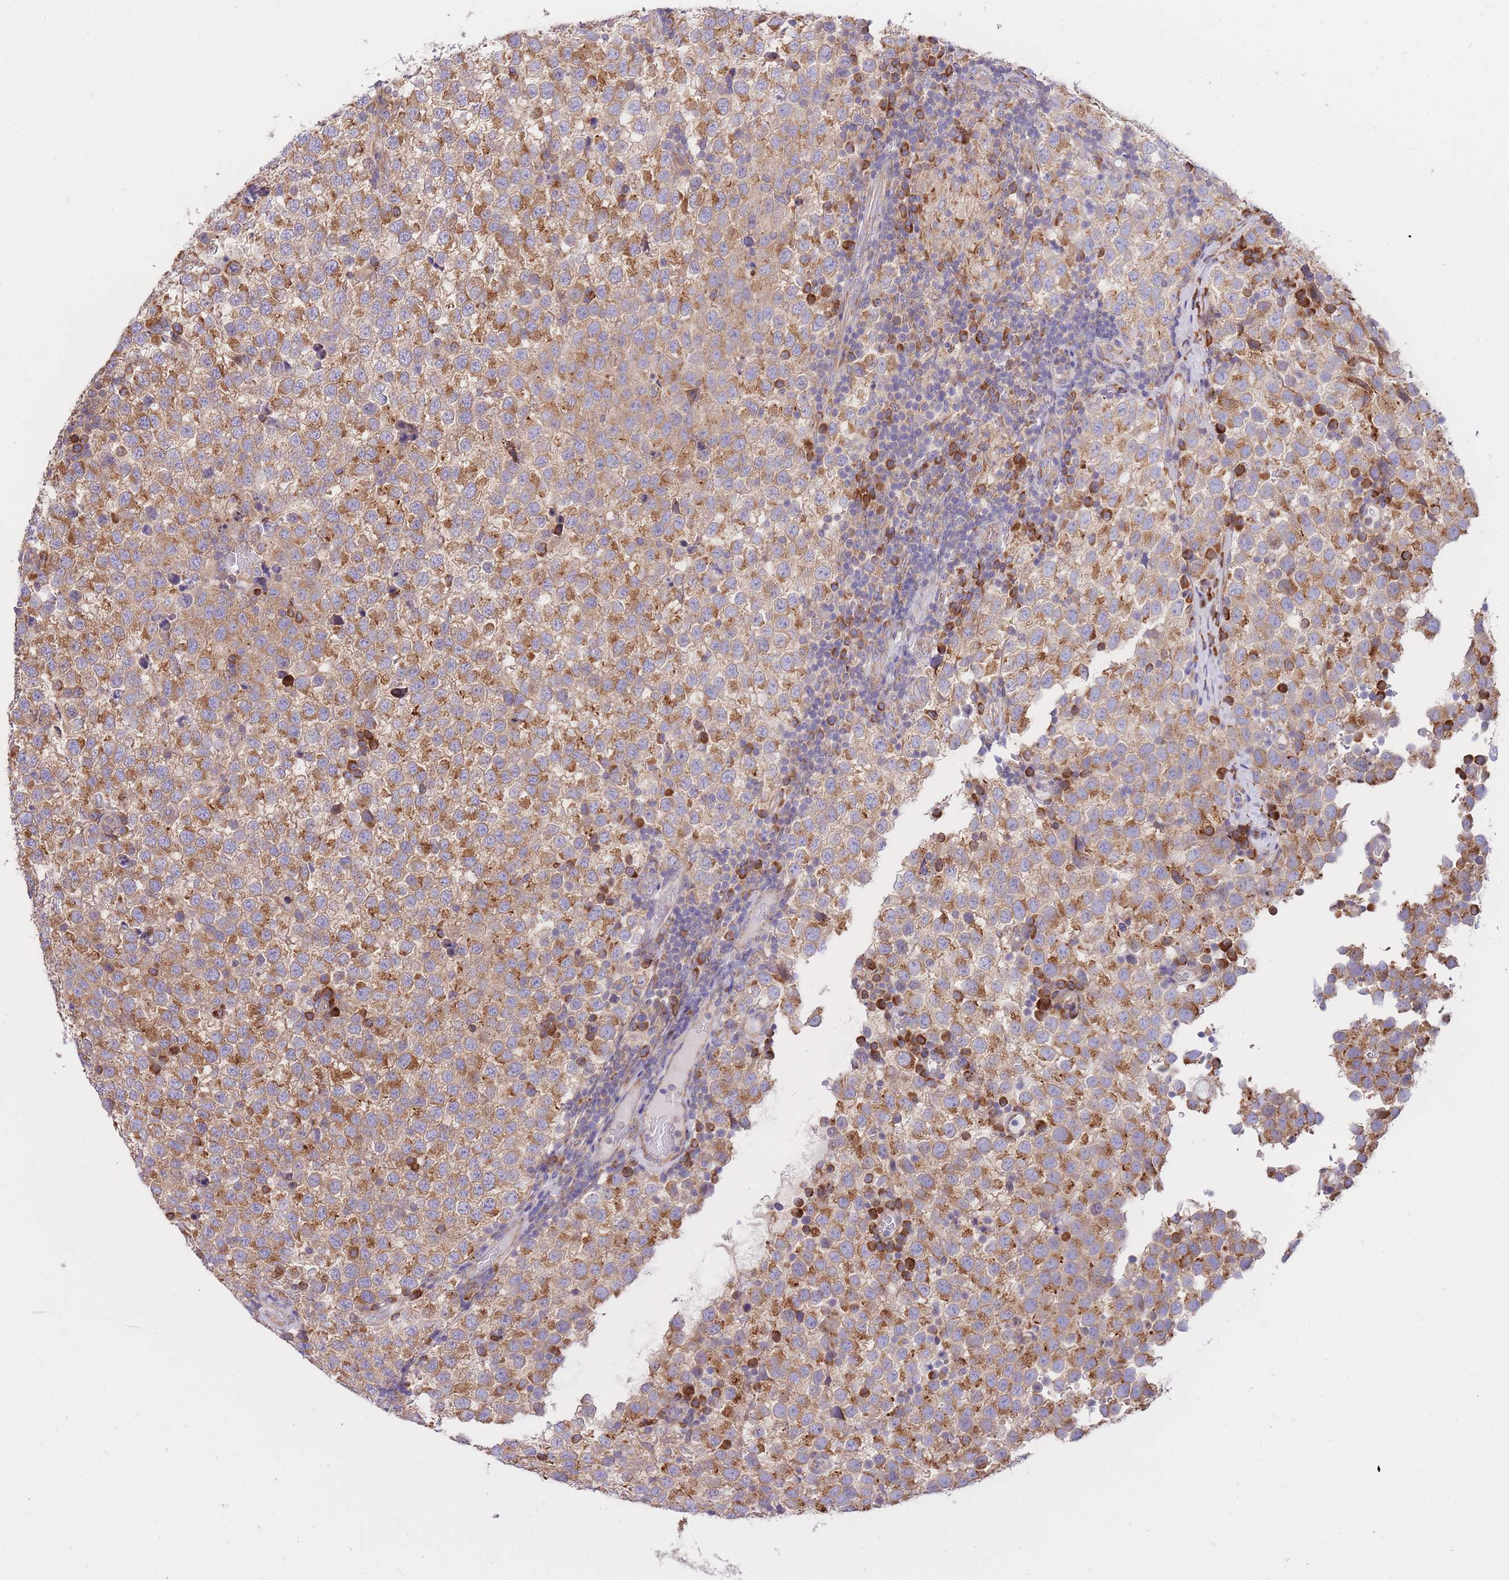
{"staining": {"intensity": "moderate", "quantity": ">75%", "location": "cytoplasmic/membranous"}, "tissue": "testis cancer", "cell_type": "Tumor cells", "image_type": "cancer", "snomed": [{"axis": "morphology", "description": "Seminoma, NOS"}, {"axis": "topography", "description": "Testis"}], "caption": "Immunohistochemistry (IHC) image of neoplastic tissue: testis seminoma stained using immunohistochemistry (IHC) exhibits medium levels of moderate protein expression localized specifically in the cytoplasmic/membranous of tumor cells, appearing as a cytoplasmic/membranous brown color.", "gene": "GBP7", "patient": {"sex": "male", "age": 34}}